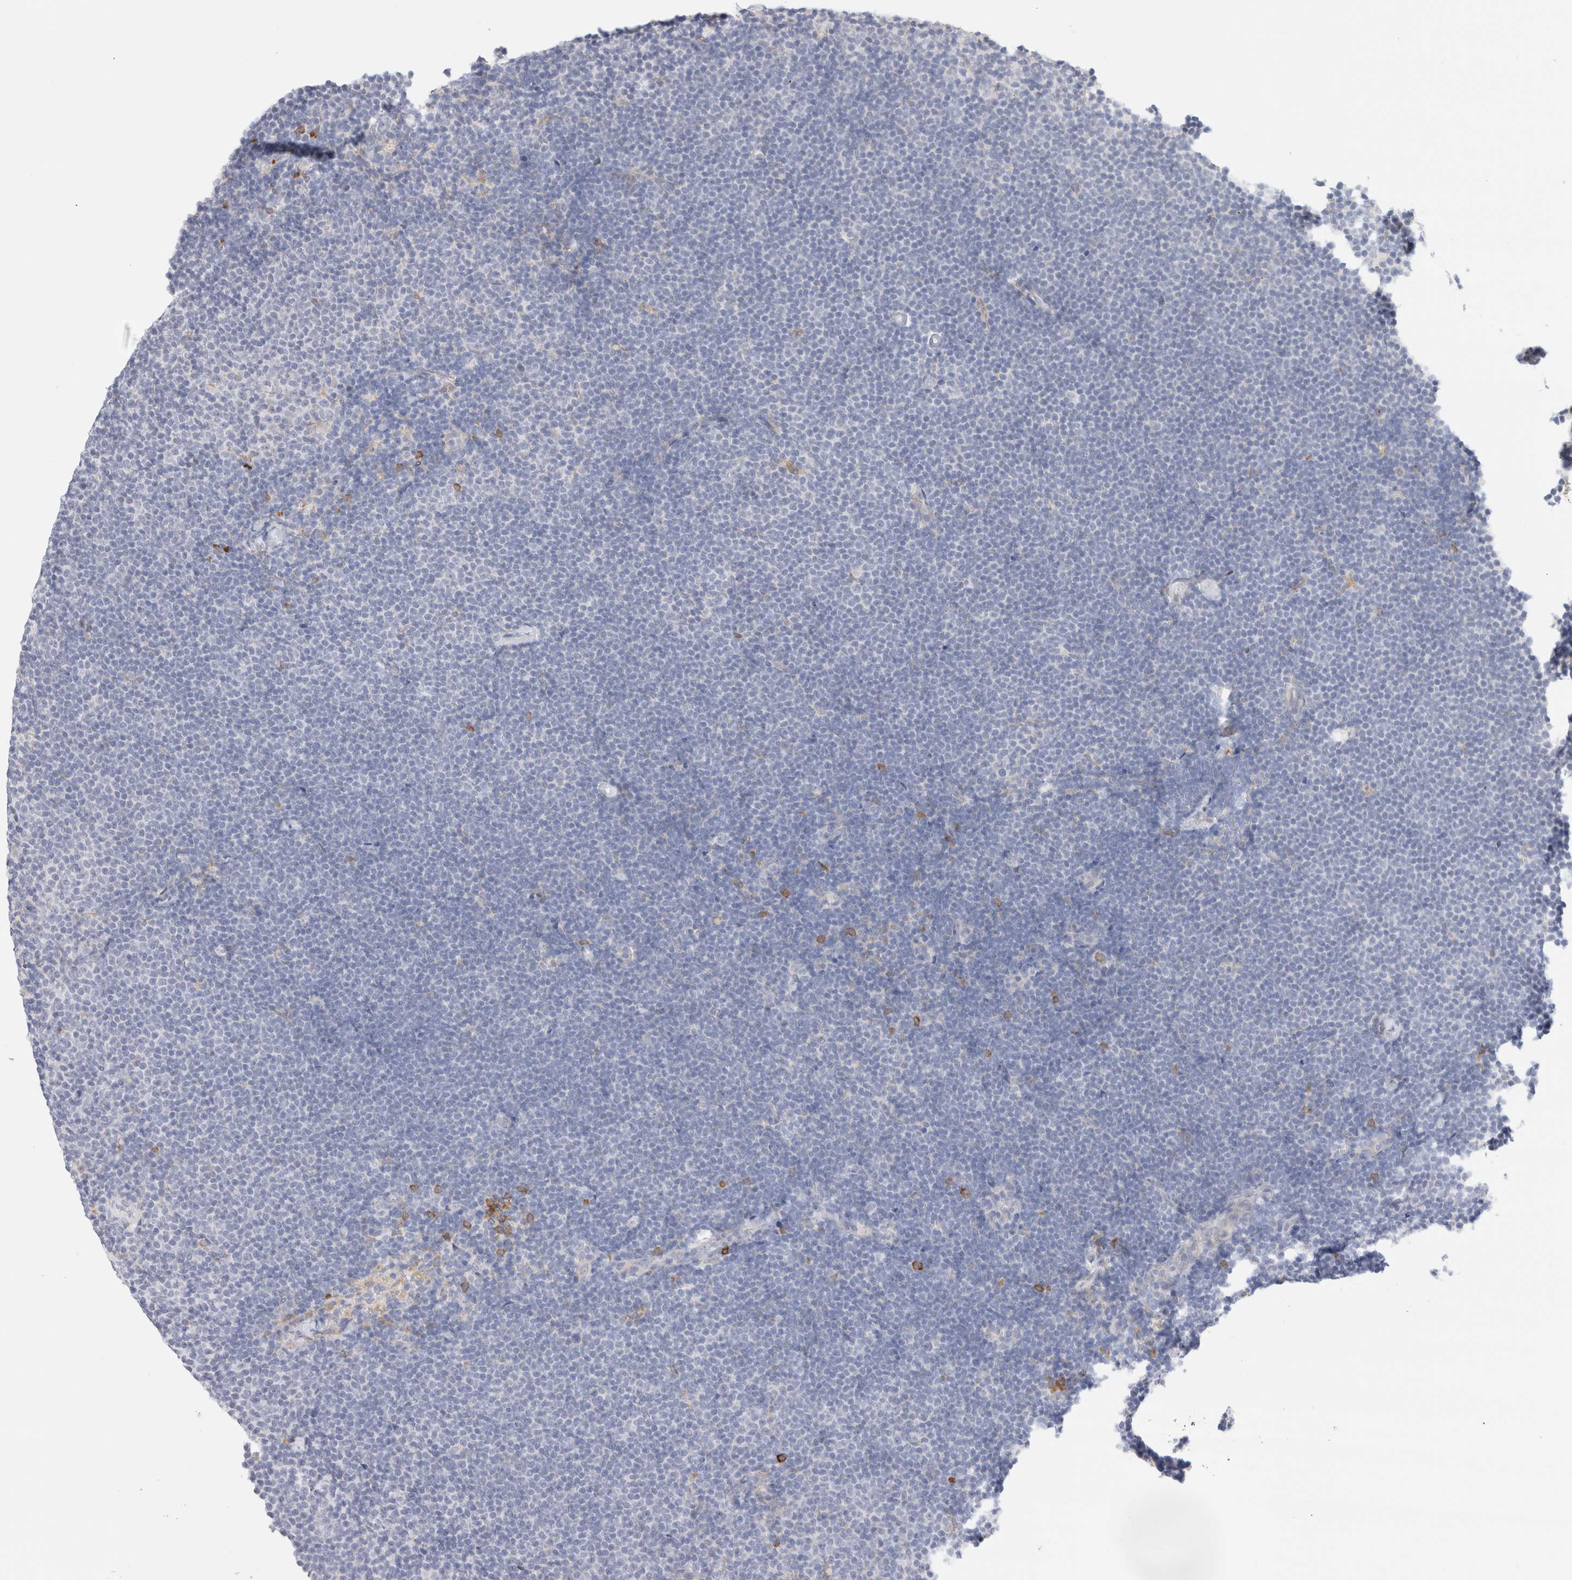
{"staining": {"intensity": "negative", "quantity": "none", "location": "none"}, "tissue": "lymphoma", "cell_type": "Tumor cells", "image_type": "cancer", "snomed": [{"axis": "morphology", "description": "Malignant lymphoma, non-Hodgkin's type, Low grade"}, {"axis": "topography", "description": "Lymph node"}], "caption": "Tumor cells show no significant protein expression in lymphoma.", "gene": "CSK", "patient": {"sex": "female", "age": 53}}